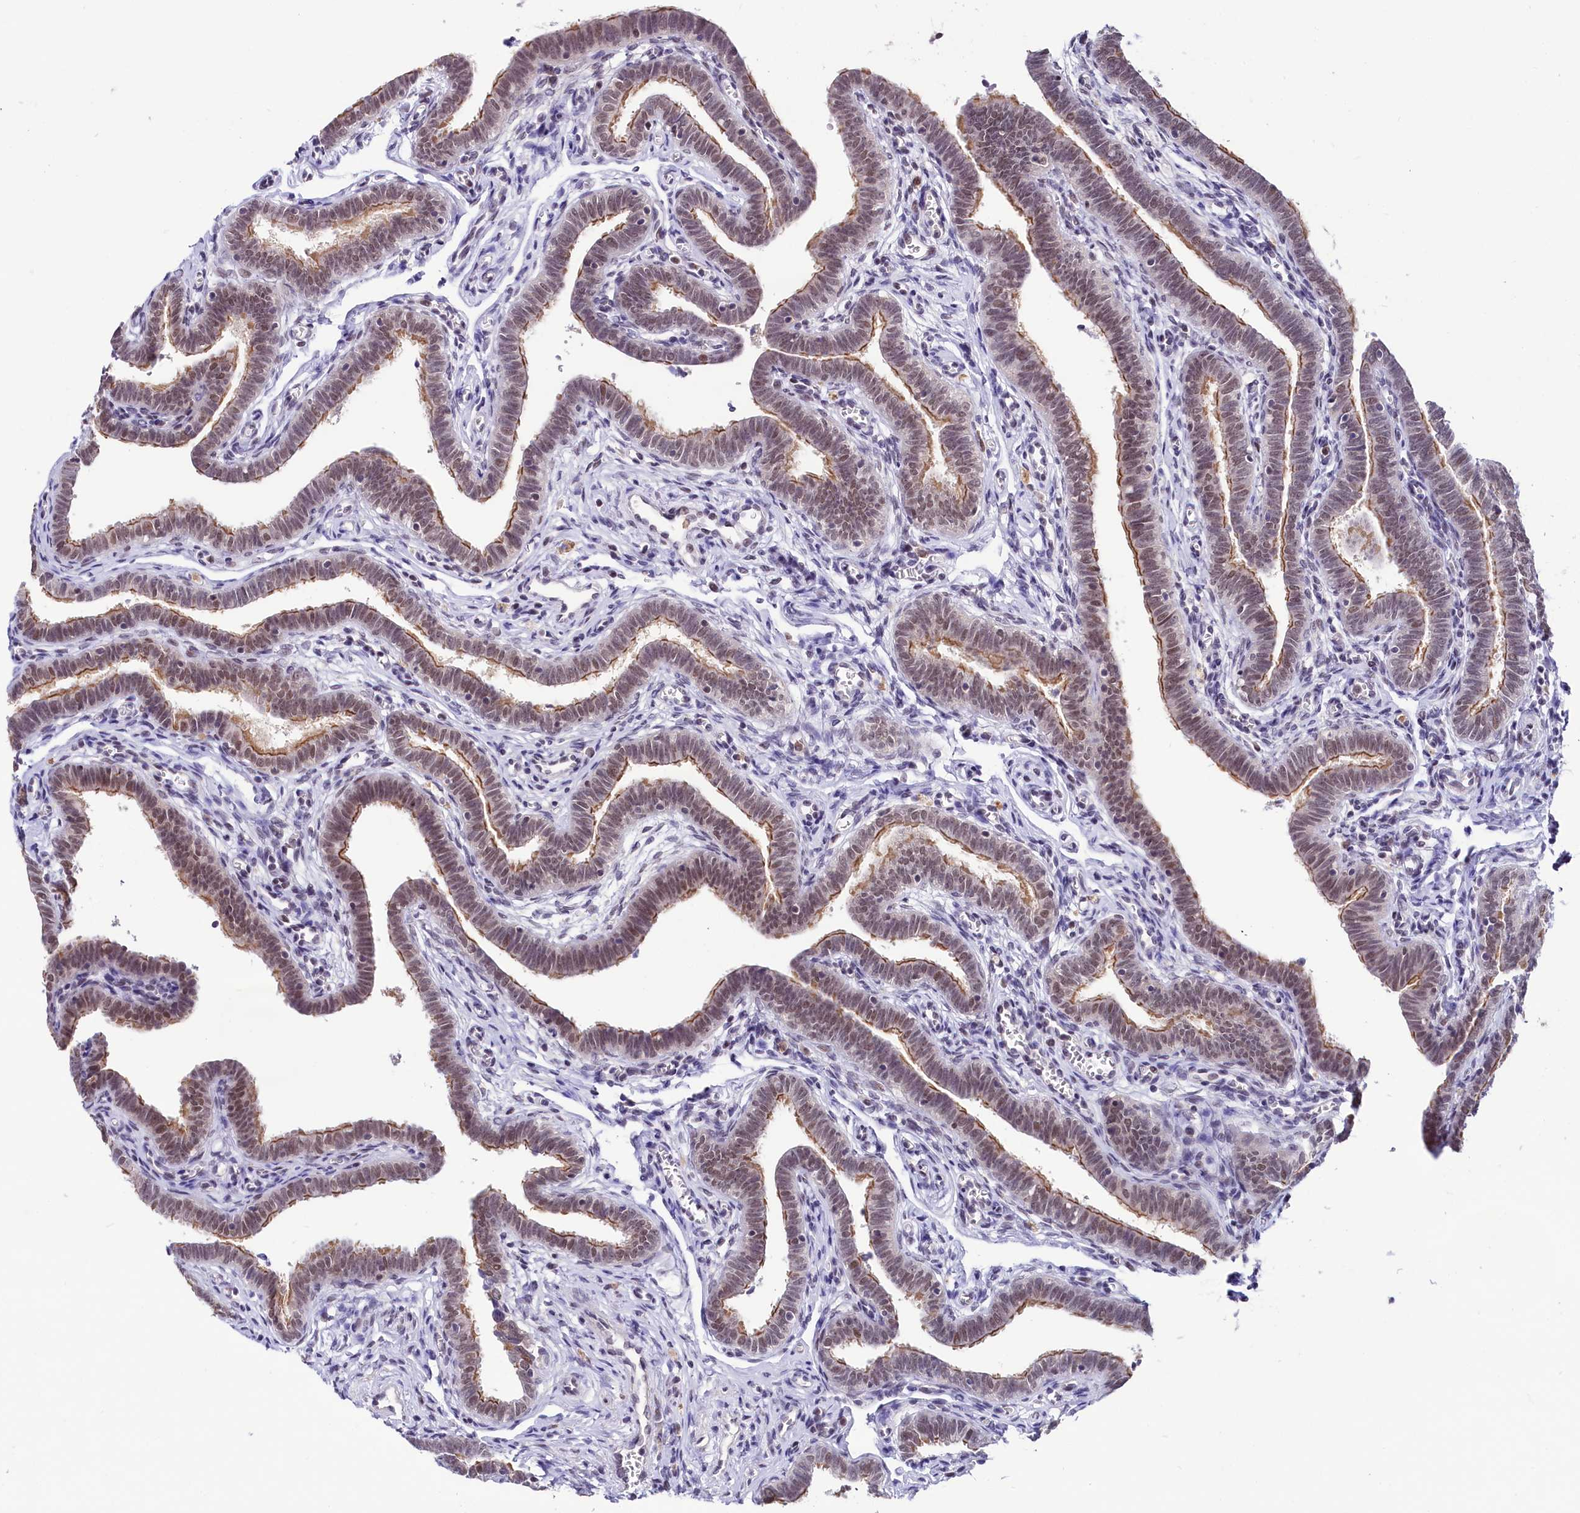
{"staining": {"intensity": "moderate", "quantity": ">75%", "location": "cytoplasmic/membranous,nuclear"}, "tissue": "fallopian tube", "cell_type": "Glandular cells", "image_type": "normal", "snomed": [{"axis": "morphology", "description": "Normal tissue, NOS"}, {"axis": "topography", "description": "Fallopian tube"}], "caption": "Unremarkable fallopian tube shows moderate cytoplasmic/membranous,nuclear expression in about >75% of glandular cells, visualized by immunohistochemistry.", "gene": "SCAF11", "patient": {"sex": "female", "age": 36}}